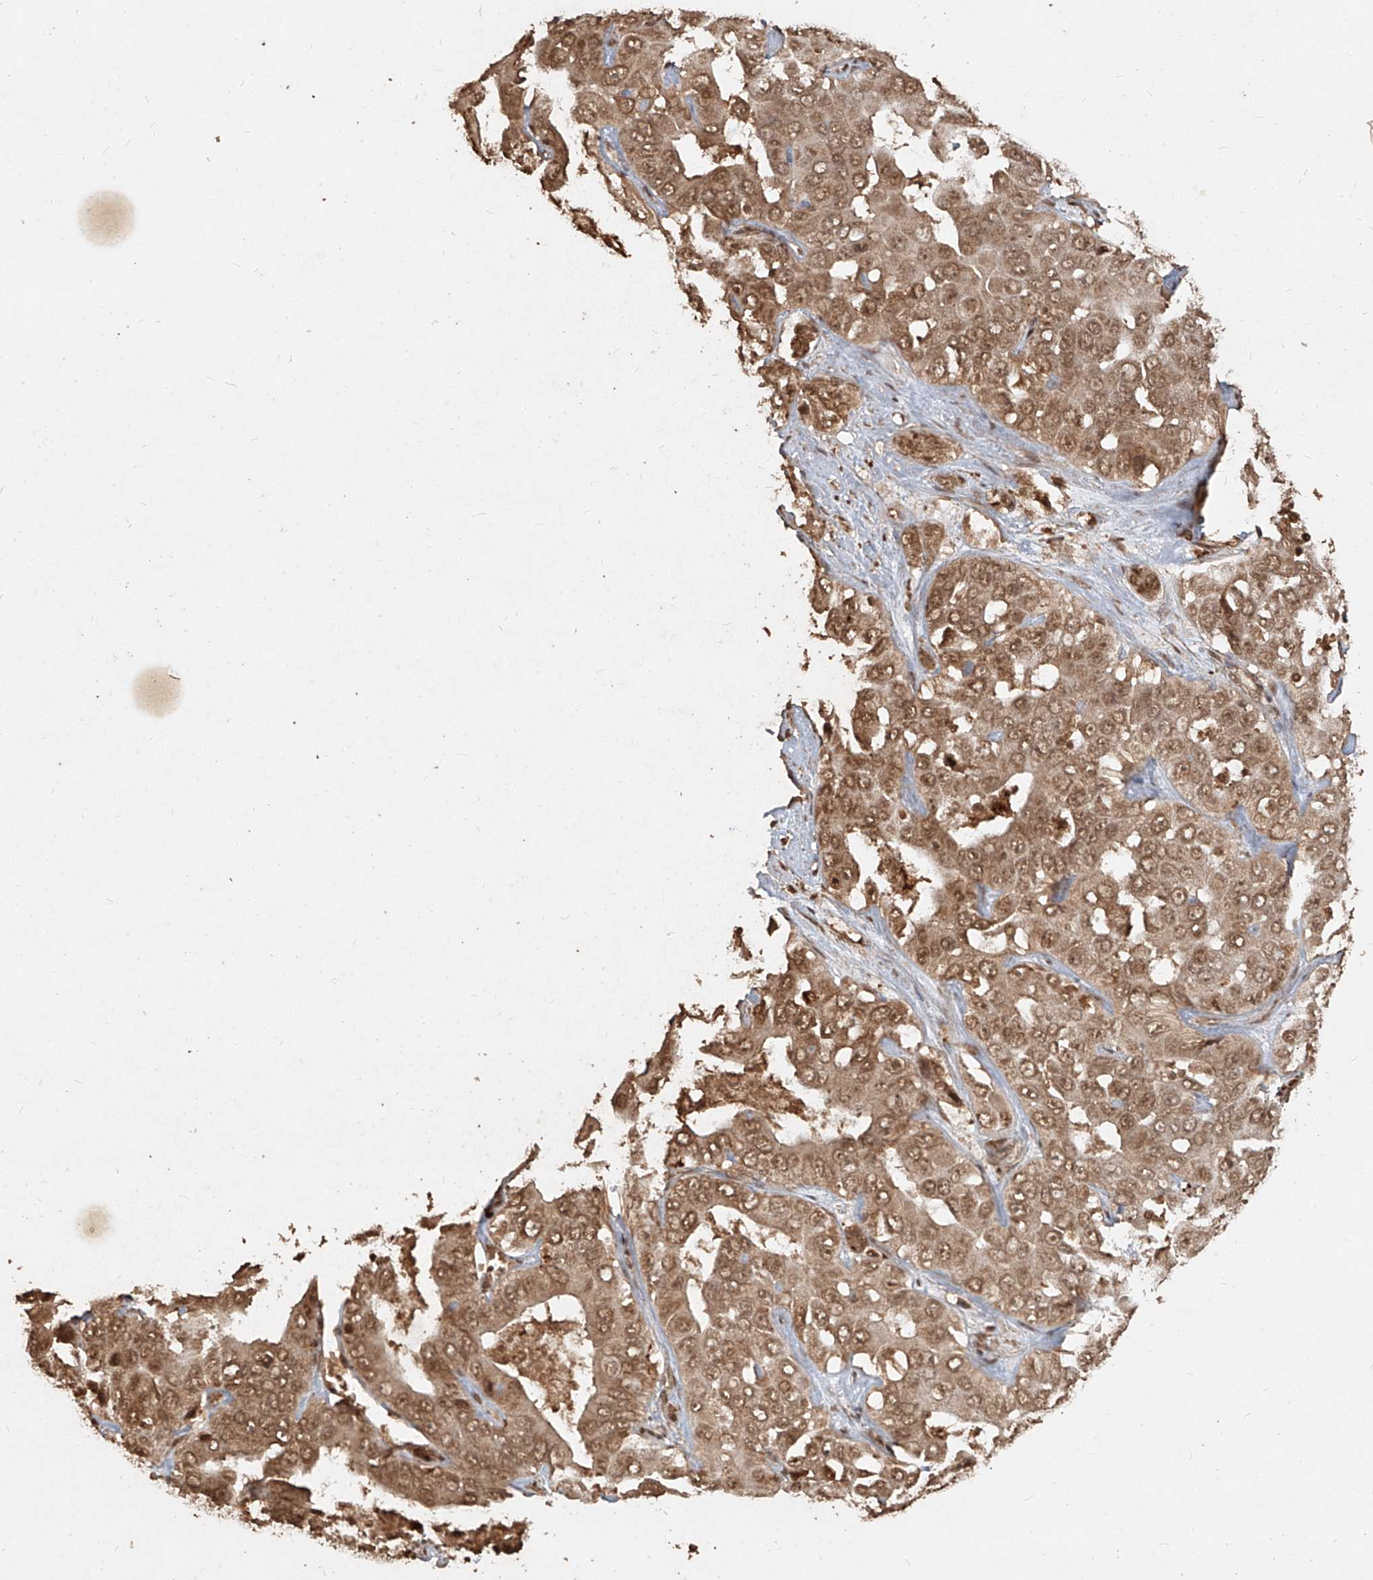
{"staining": {"intensity": "moderate", "quantity": ">75%", "location": "cytoplasmic/membranous,nuclear"}, "tissue": "liver cancer", "cell_type": "Tumor cells", "image_type": "cancer", "snomed": [{"axis": "morphology", "description": "Cholangiocarcinoma"}, {"axis": "topography", "description": "Liver"}], "caption": "Immunohistochemical staining of liver cancer (cholangiocarcinoma) shows medium levels of moderate cytoplasmic/membranous and nuclear positivity in about >75% of tumor cells.", "gene": "UBE2K", "patient": {"sex": "female", "age": 52}}